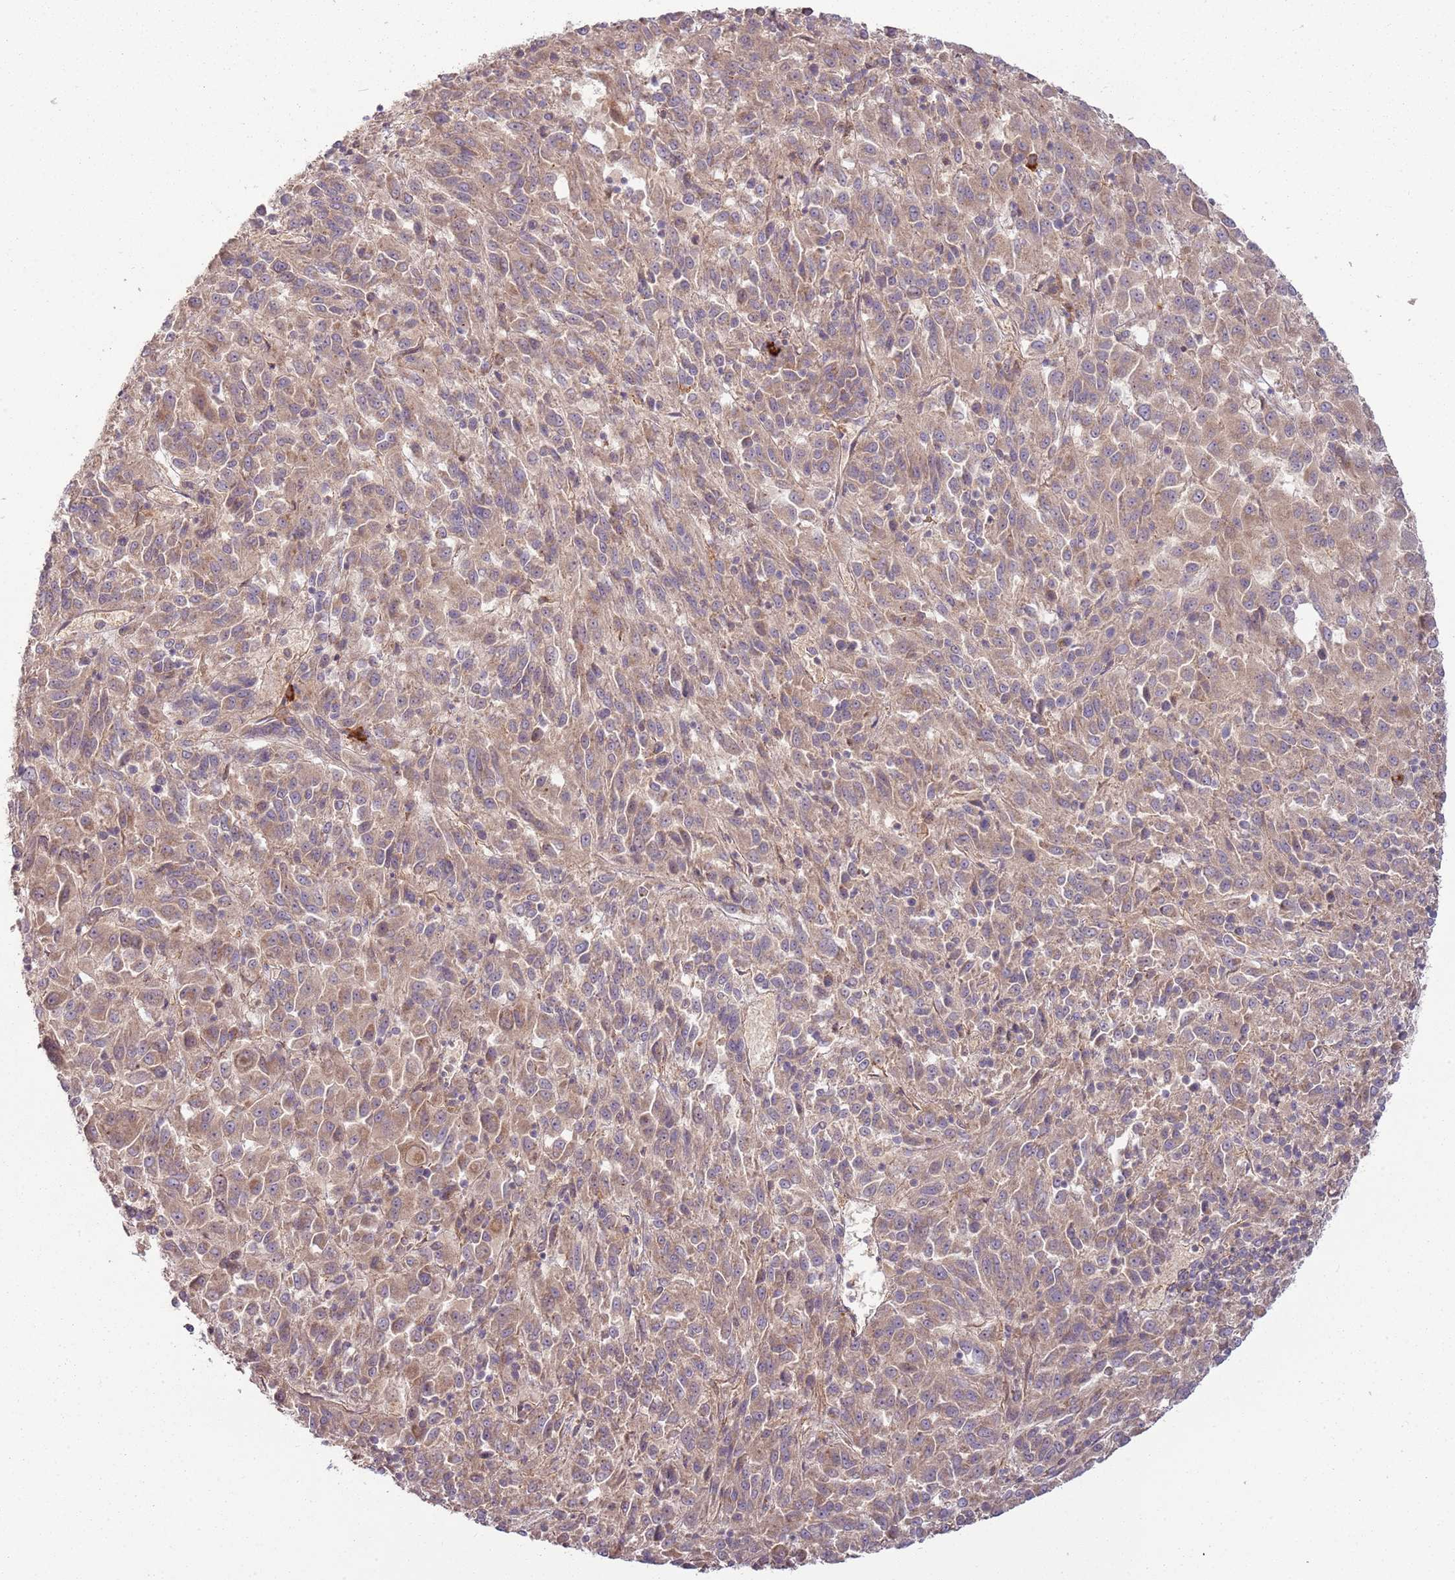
{"staining": {"intensity": "moderate", "quantity": ">75%", "location": "cytoplasmic/membranous"}, "tissue": "melanoma", "cell_type": "Tumor cells", "image_type": "cancer", "snomed": [{"axis": "morphology", "description": "Malignant melanoma, Metastatic site"}, {"axis": "topography", "description": "Lung"}], "caption": "Protein expression analysis of melanoma shows moderate cytoplasmic/membranous positivity in approximately >75% of tumor cells. The staining is performed using DAB (3,3'-diaminobenzidine) brown chromogen to label protein expression. The nuclei are counter-stained blue using hematoxylin.", "gene": "RNF128", "patient": {"sex": "male", "age": 64}}